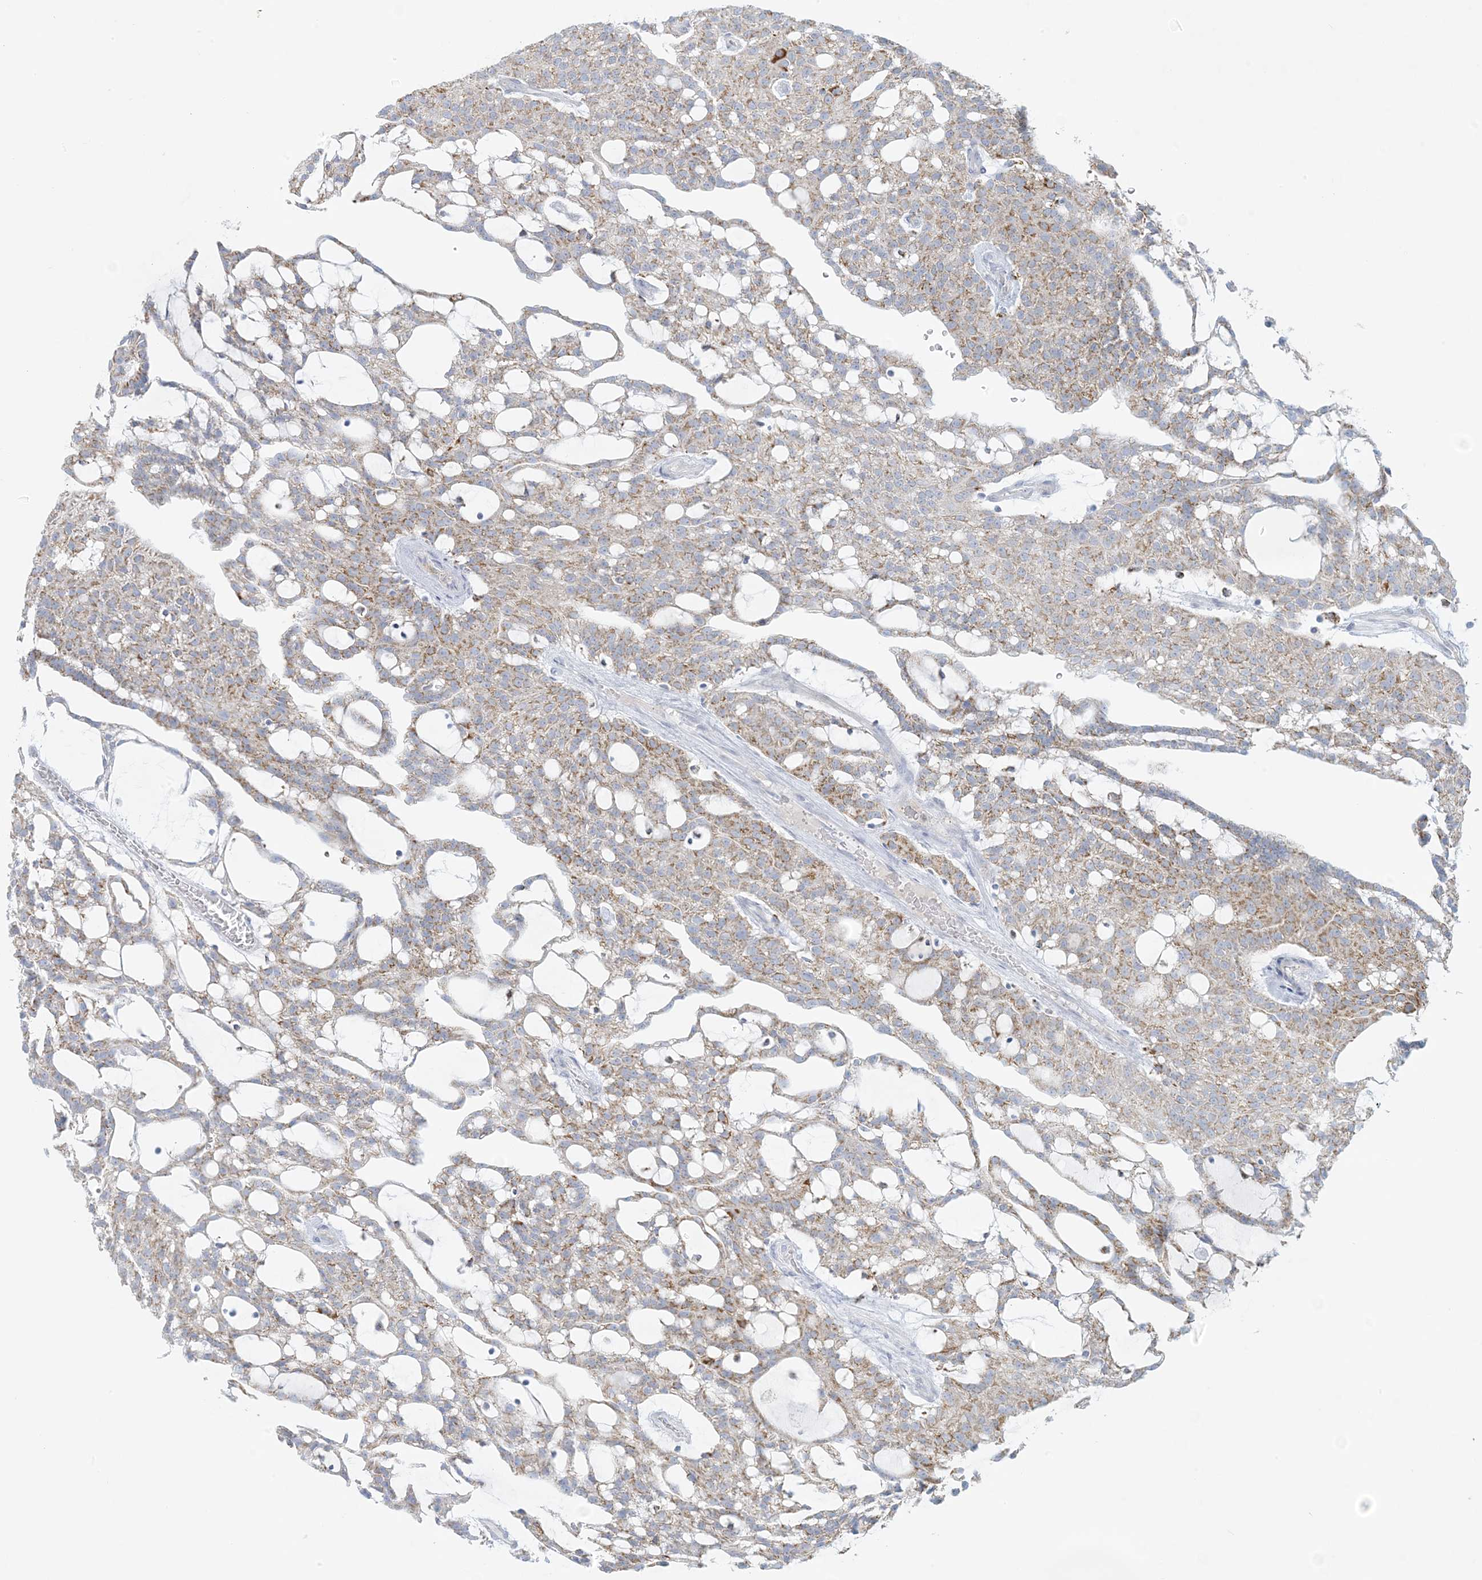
{"staining": {"intensity": "moderate", "quantity": "25%-75%", "location": "cytoplasmic/membranous"}, "tissue": "renal cancer", "cell_type": "Tumor cells", "image_type": "cancer", "snomed": [{"axis": "morphology", "description": "Adenocarcinoma, NOS"}, {"axis": "topography", "description": "Kidney"}], "caption": "This is an image of IHC staining of renal cancer (adenocarcinoma), which shows moderate positivity in the cytoplasmic/membranous of tumor cells.", "gene": "ZDHHC4", "patient": {"sex": "male", "age": 63}}